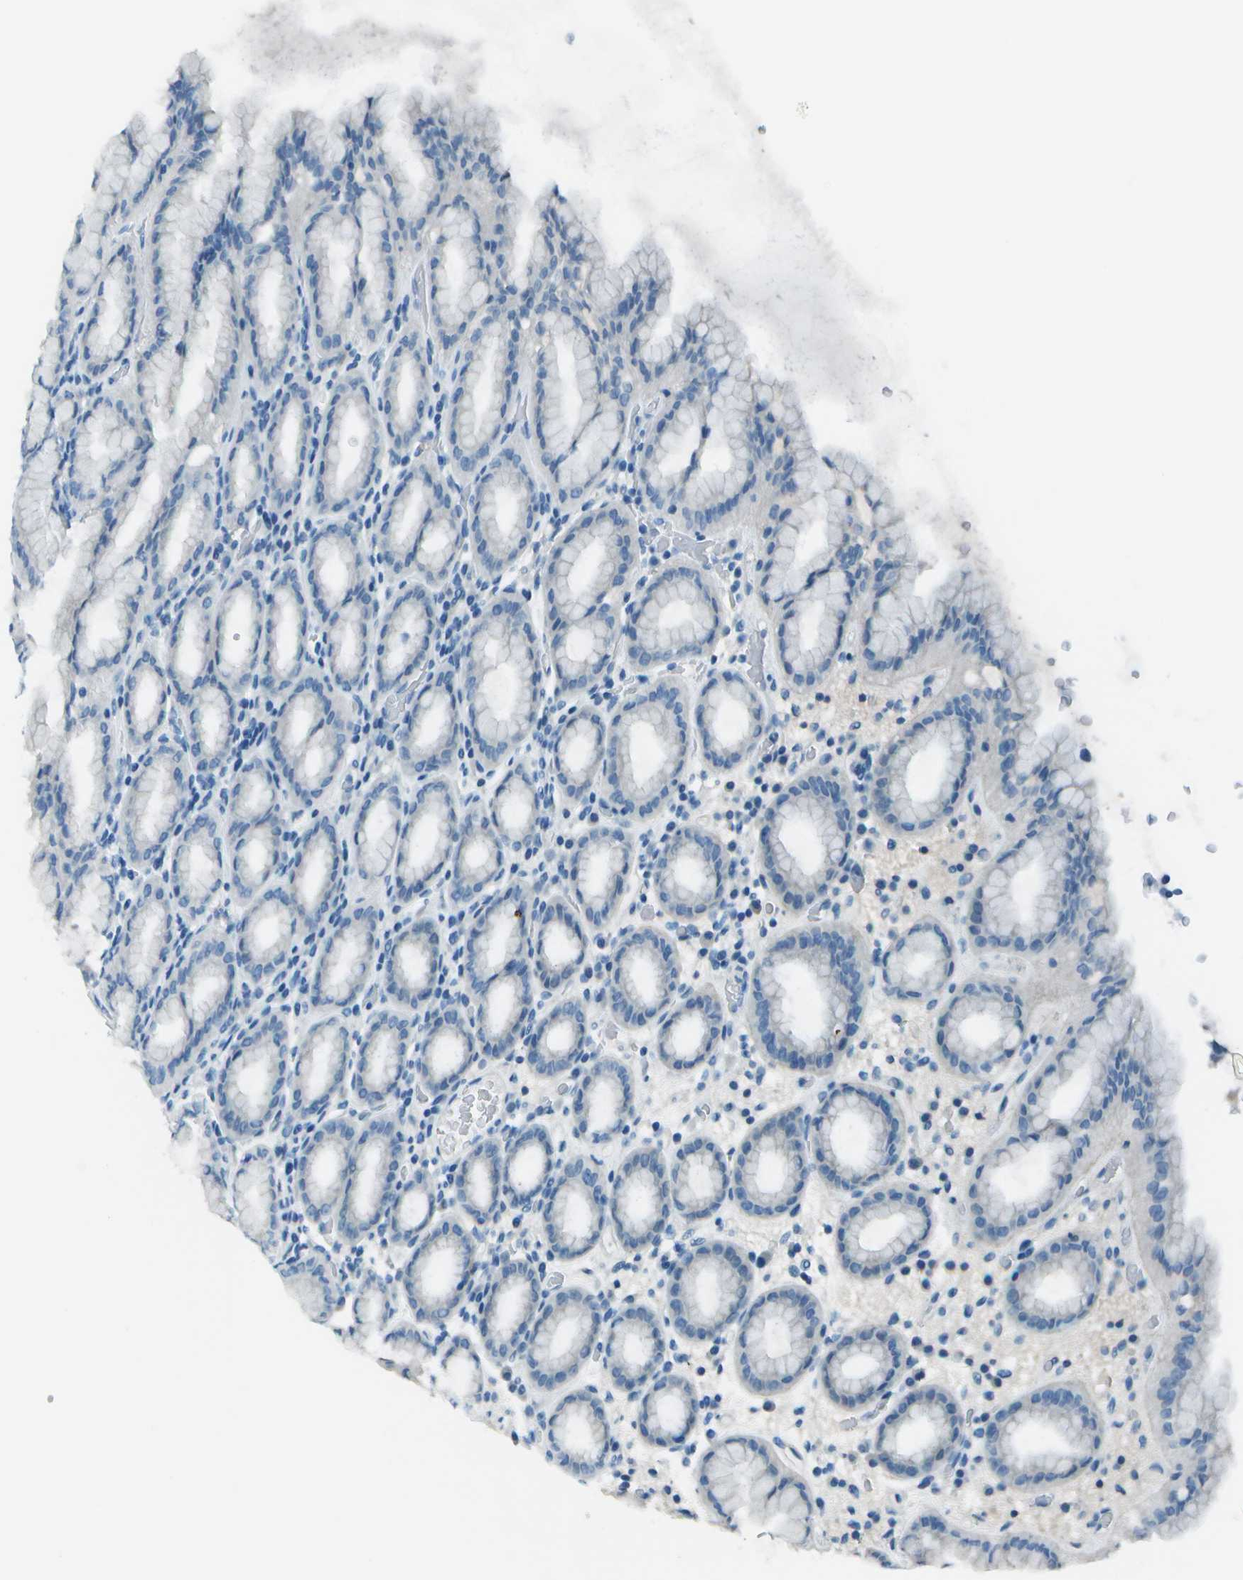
{"staining": {"intensity": "negative", "quantity": "none", "location": "none"}, "tissue": "stomach", "cell_type": "Glandular cells", "image_type": "normal", "snomed": [{"axis": "morphology", "description": "Normal tissue, NOS"}, {"axis": "topography", "description": "Stomach, upper"}], "caption": "A photomicrograph of stomach stained for a protein reveals no brown staining in glandular cells.", "gene": "FGF1", "patient": {"sex": "male", "age": 68}}